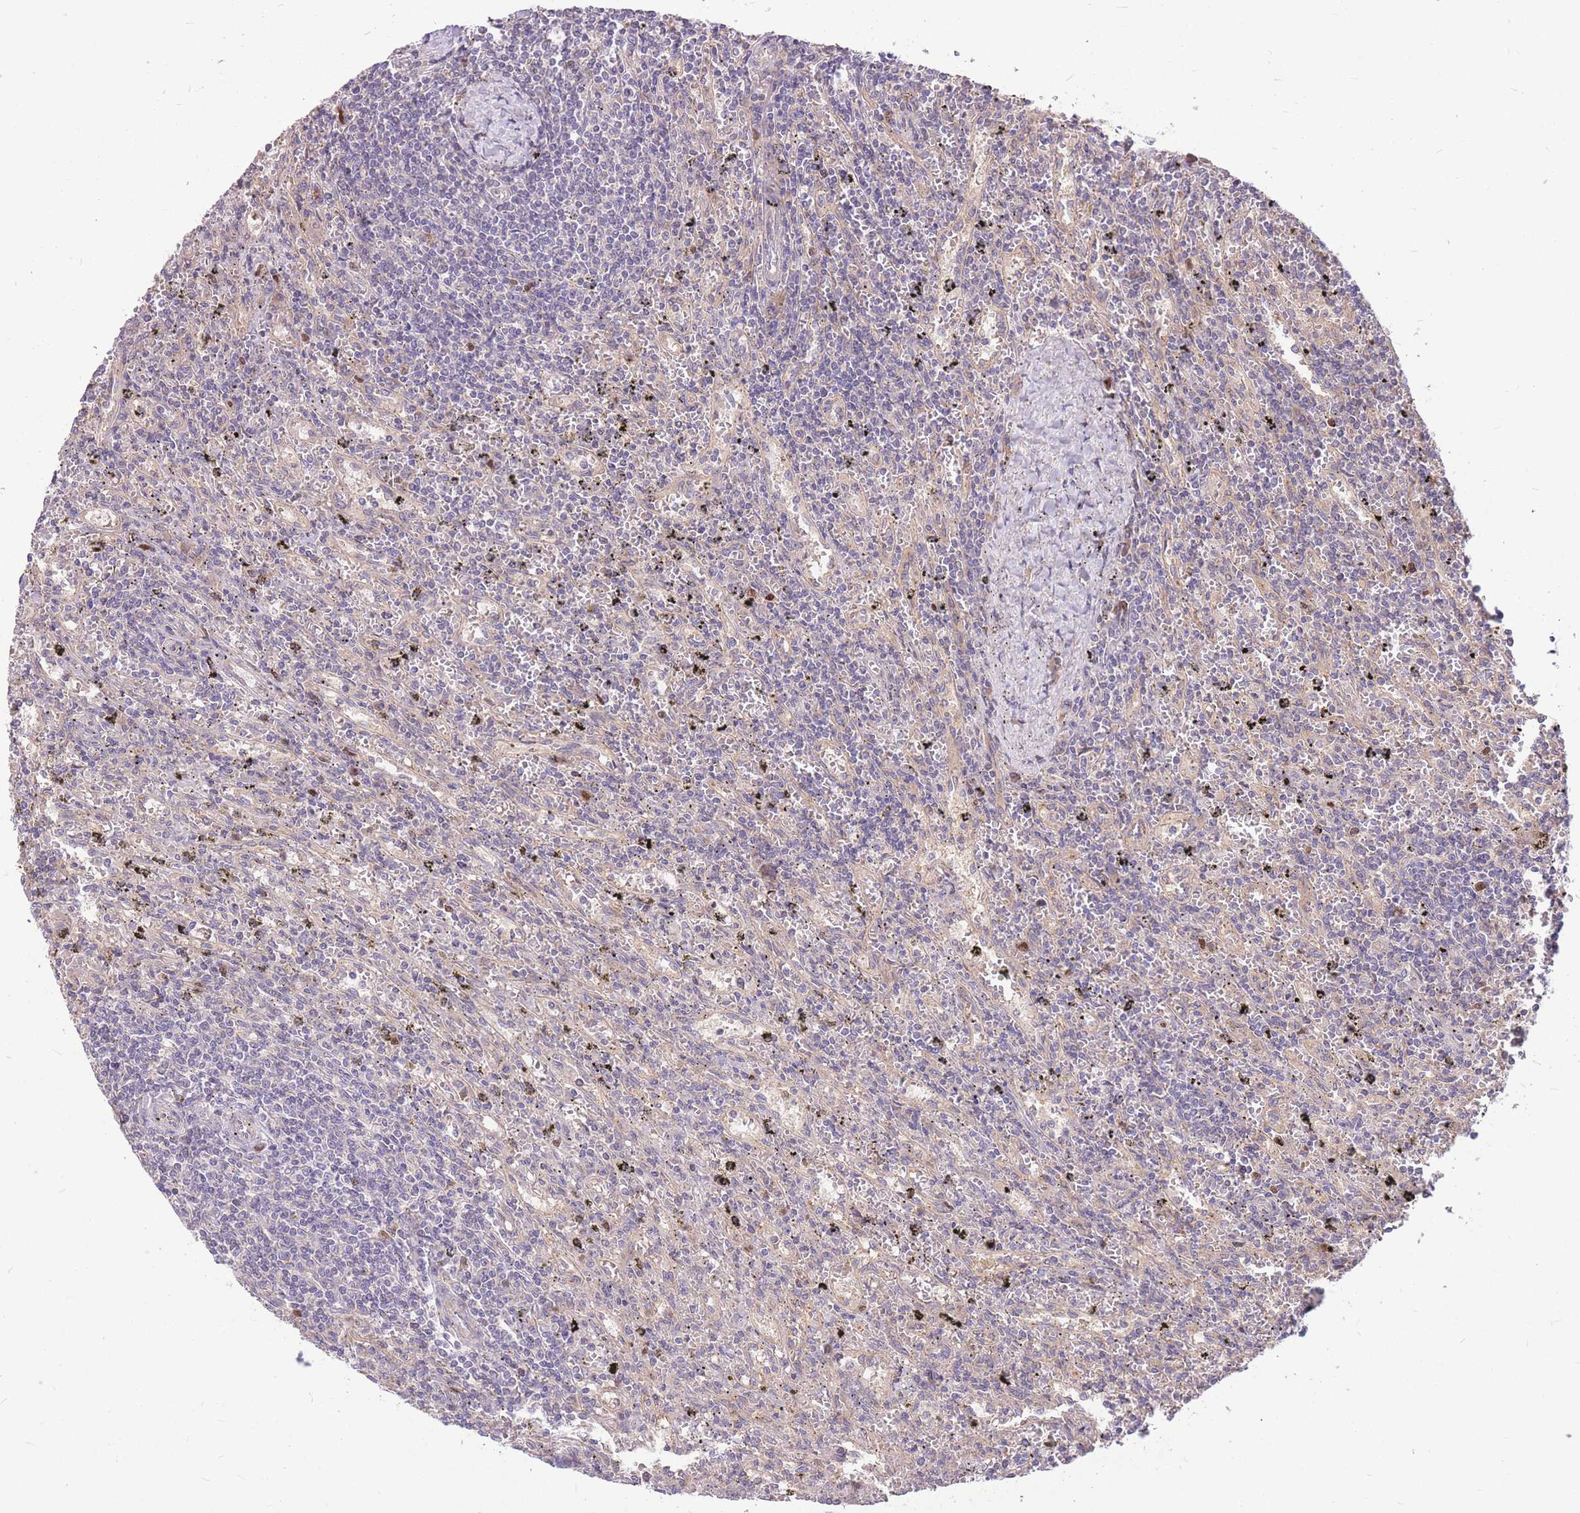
{"staining": {"intensity": "negative", "quantity": "none", "location": "none"}, "tissue": "lymphoma", "cell_type": "Tumor cells", "image_type": "cancer", "snomed": [{"axis": "morphology", "description": "Malignant lymphoma, non-Hodgkin's type, Low grade"}, {"axis": "topography", "description": "Spleen"}], "caption": "DAB (3,3'-diaminobenzidine) immunohistochemical staining of malignant lymphoma, non-Hodgkin's type (low-grade) shows no significant staining in tumor cells.", "gene": "GMNN", "patient": {"sex": "male", "age": 76}}